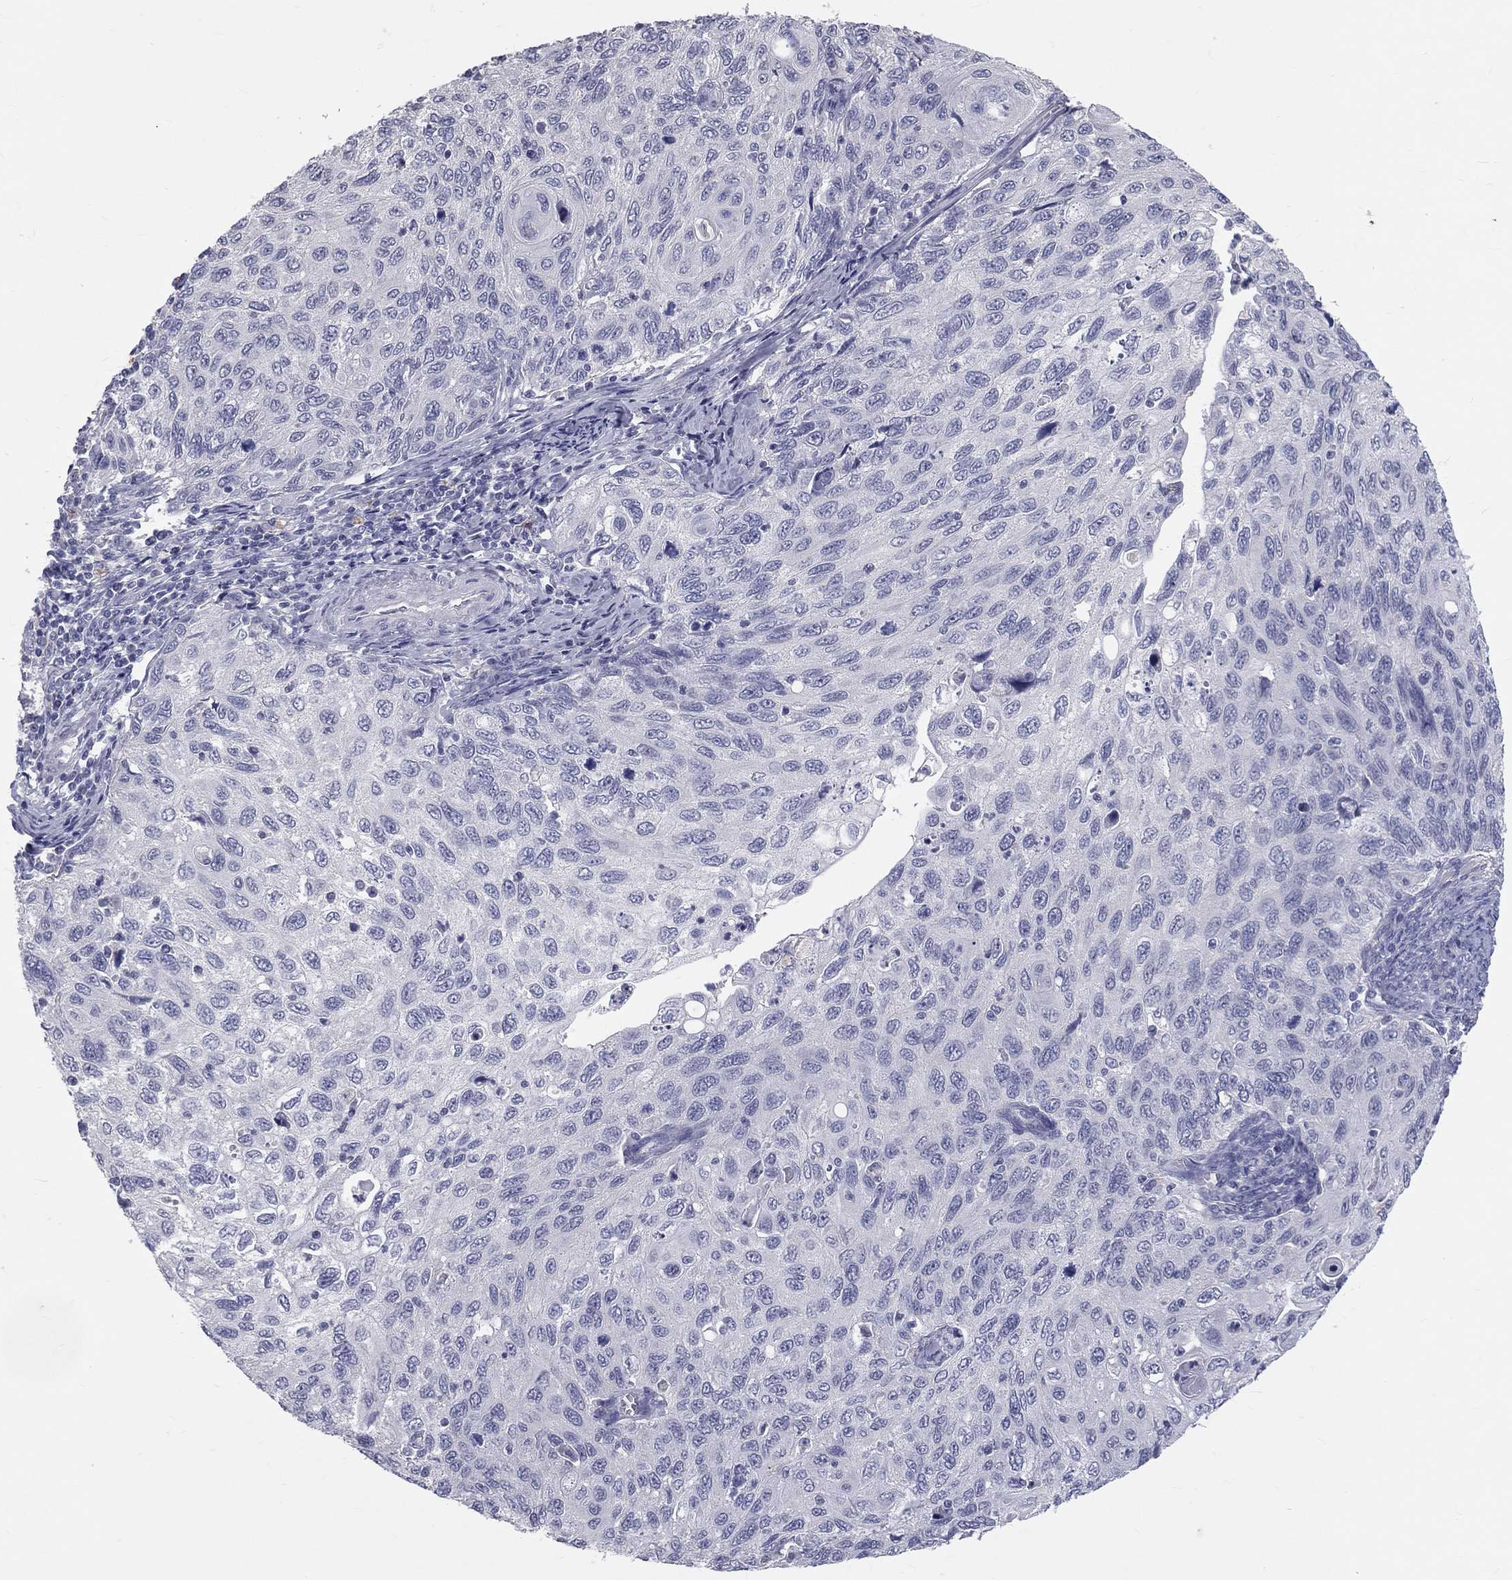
{"staining": {"intensity": "negative", "quantity": "none", "location": "none"}, "tissue": "cervical cancer", "cell_type": "Tumor cells", "image_type": "cancer", "snomed": [{"axis": "morphology", "description": "Squamous cell carcinoma, NOS"}, {"axis": "topography", "description": "Cervix"}], "caption": "An immunohistochemistry (IHC) image of cervical cancer is shown. There is no staining in tumor cells of cervical cancer.", "gene": "TFPI2", "patient": {"sex": "female", "age": 70}}